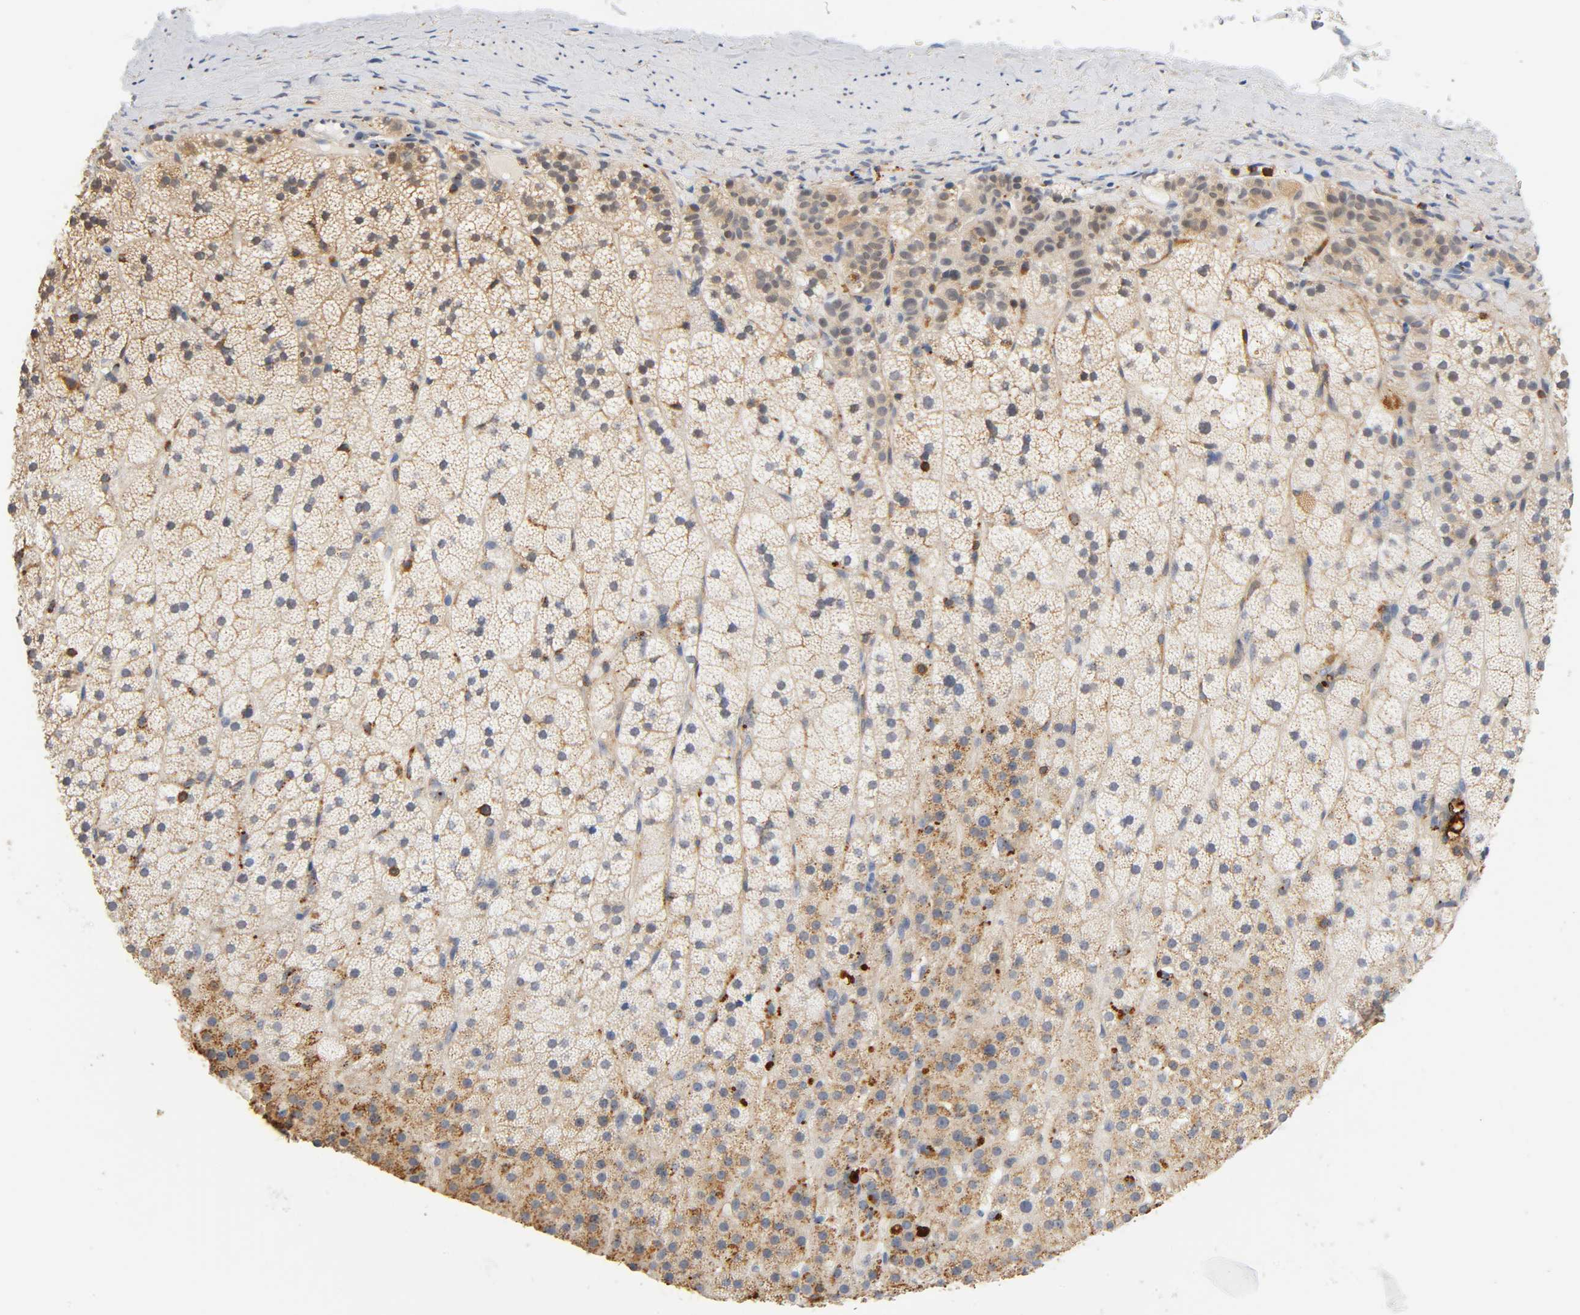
{"staining": {"intensity": "moderate", "quantity": "25%-75%", "location": "cytoplasmic/membranous"}, "tissue": "adrenal gland", "cell_type": "Glandular cells", "image_type": "normal", "snomed": [{"axis": "morphology", "description": "Normal tissue, NOS"}, {"axis": "topography", "description": "Adrenal gland"}], "caption": "Immunohistochemical staining of unremarkable adrenal gland displays medium levels of moderate cytoplasmic/membranous positivity in approximately 25%-75% of glandular cells.", "gene": "UCKL1", "patient": {"sex": "male", "age": 35}}